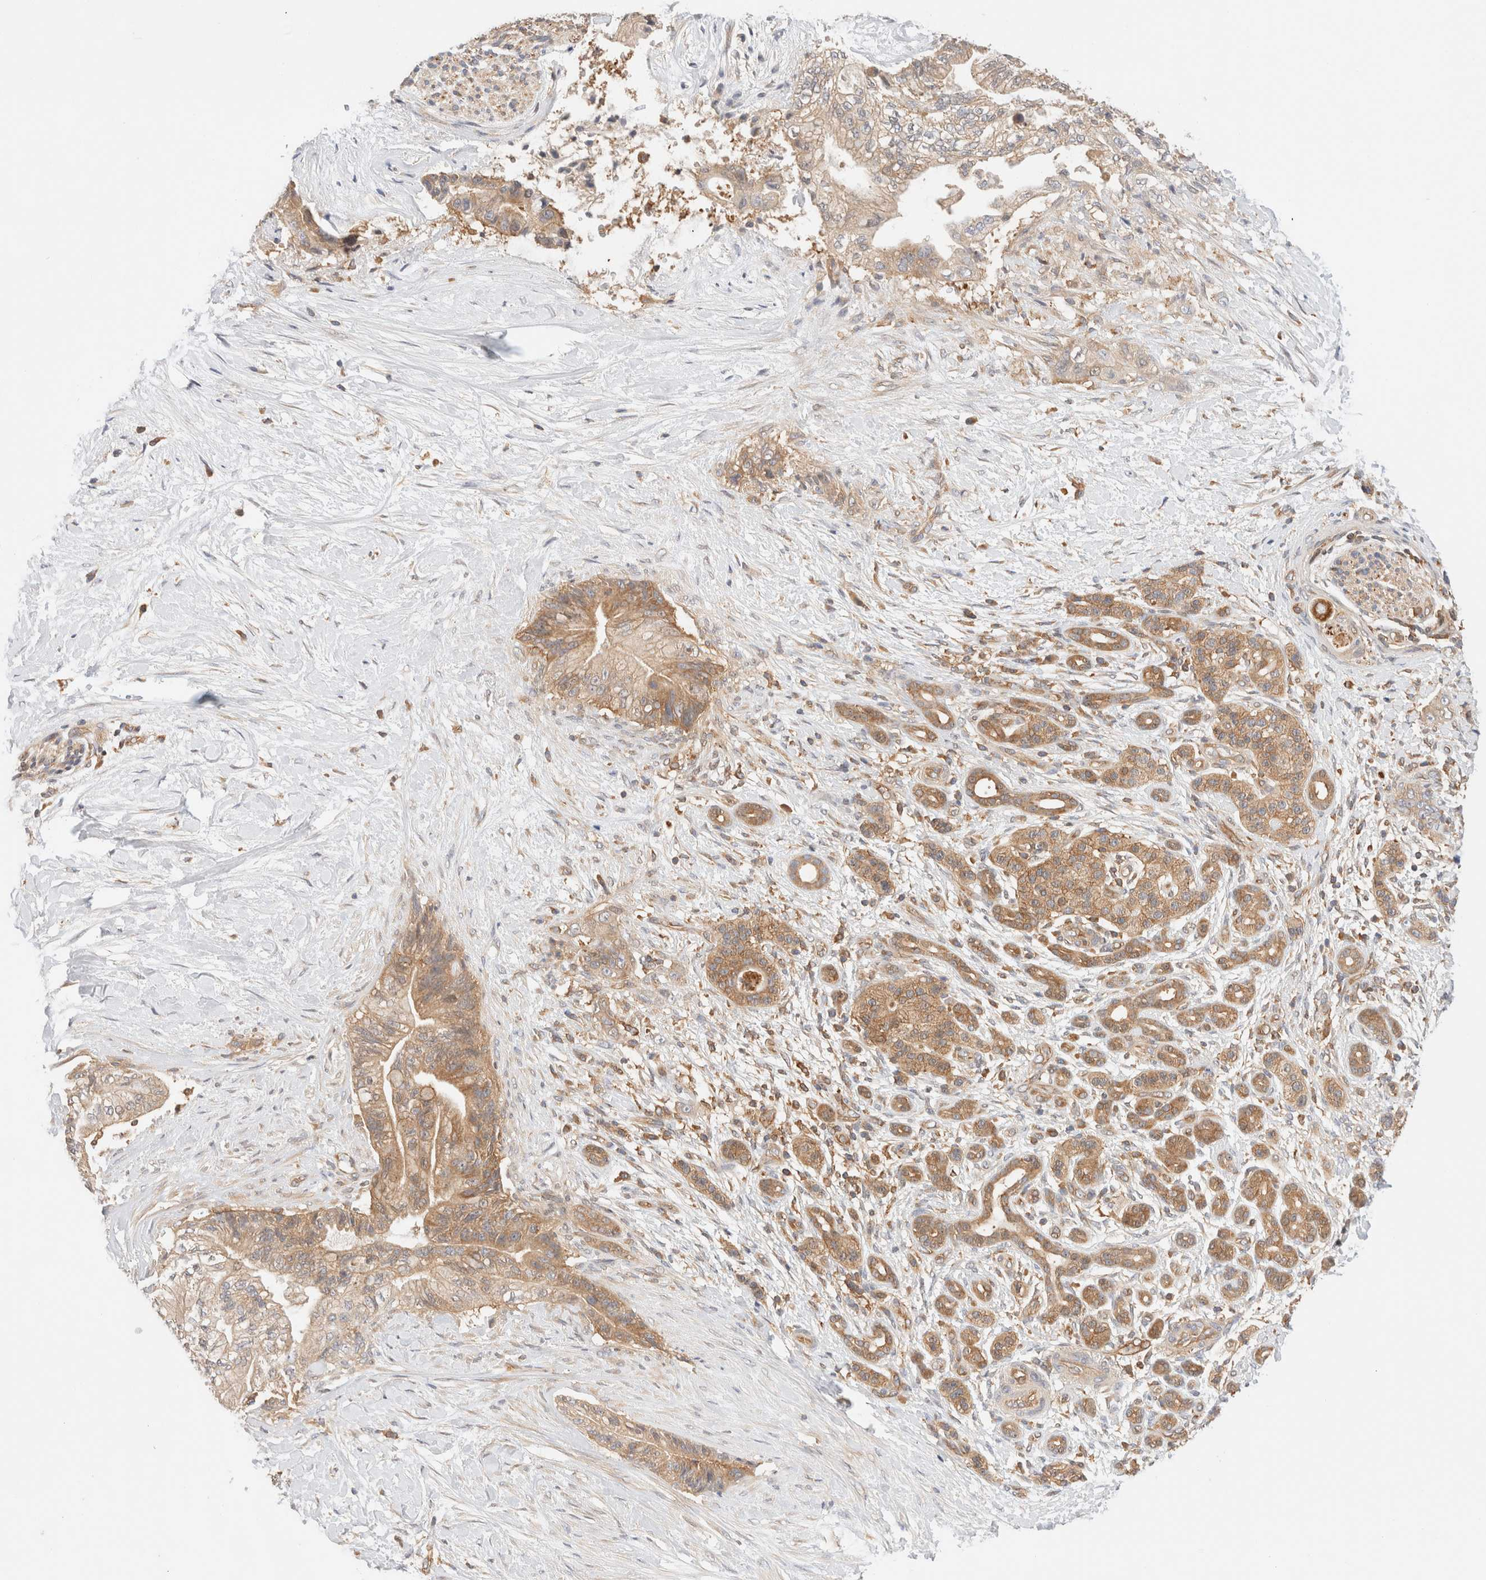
{"staining": {"intensity": "moderate", "quantity": ">75%", "location": "cytoplasmic/membranous"}, "tissue": "pancreatic cancer", "cell_type": "Tumor cells", "image_type": "cancer", "snomed": [{"axis": "morphology", "description": "Adenocarcinoma, NOS"}, {"axis": "topography", "description": "Pancreas"}], "caption": "Immunohistochemistry (IHC) of human pancreatic cancer (adenocarcinoma) displays medium levels of moderate cytoplasmic/membranous expression in about >75% of tumor cells. (brown staining indicates protein expression, while blue staining denotes nuclei).", "gene": "RABEP1", "patient": {"sex": "male", "age": 59}}